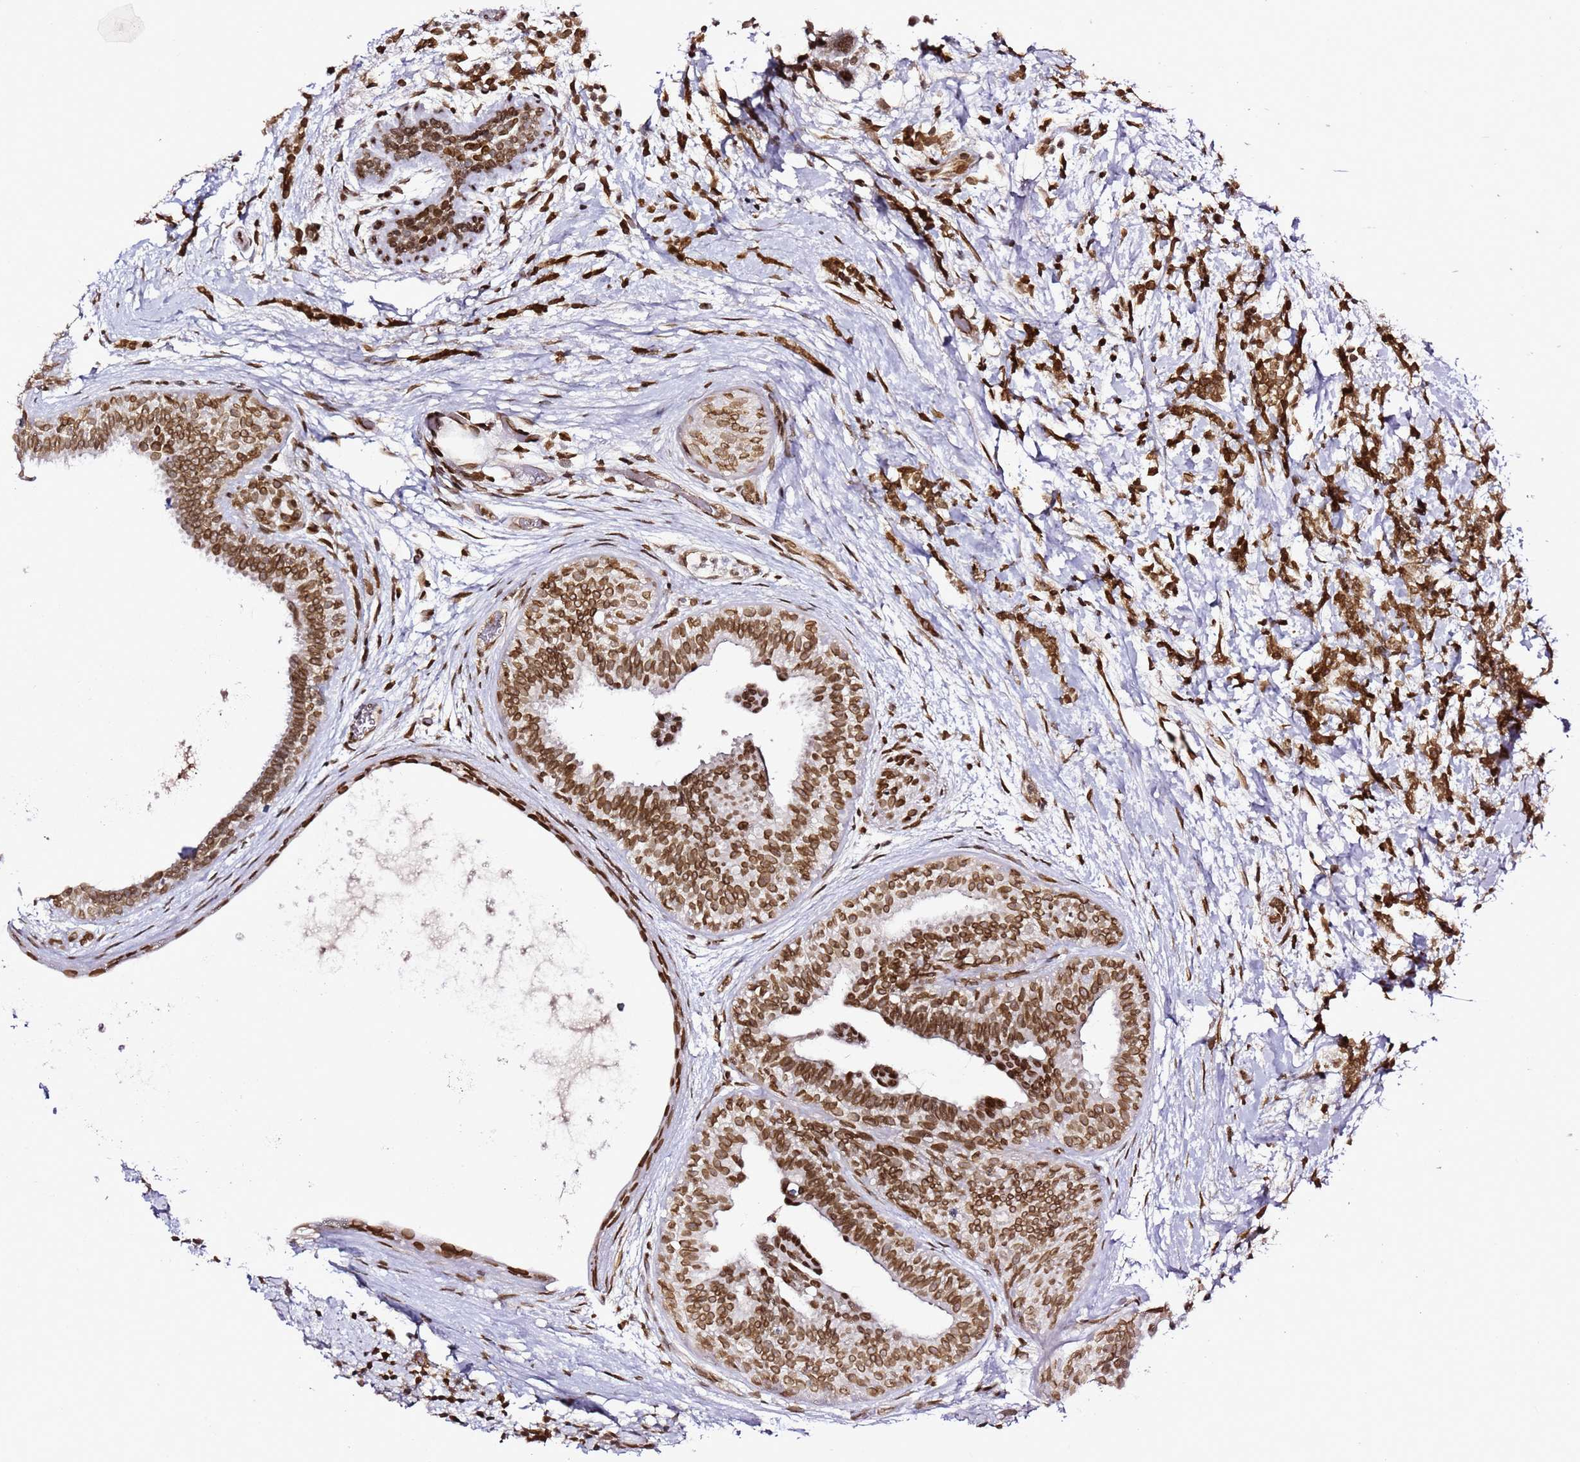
{"staining": {"intensity": "moderate", "quantity": ">75%", "location": "nuclear"}, "tissue": "breast cancer", "cell_type": "Tumor cells", "image_type": "cancer", "snomed": [{"axis": "morphology", "description": "Lobular carcinoma"}, {"axis": "topography", "description": "Breast"}], "caption": "Breast cancer stained with IHC shows moderate nuclear positivity in about >75% of tumor cells. (brown staining indicates protein expression, while blue staining denotes nuclei).", "gene": "POU6F1", "patient": {"sex": "female", "age": 58}}